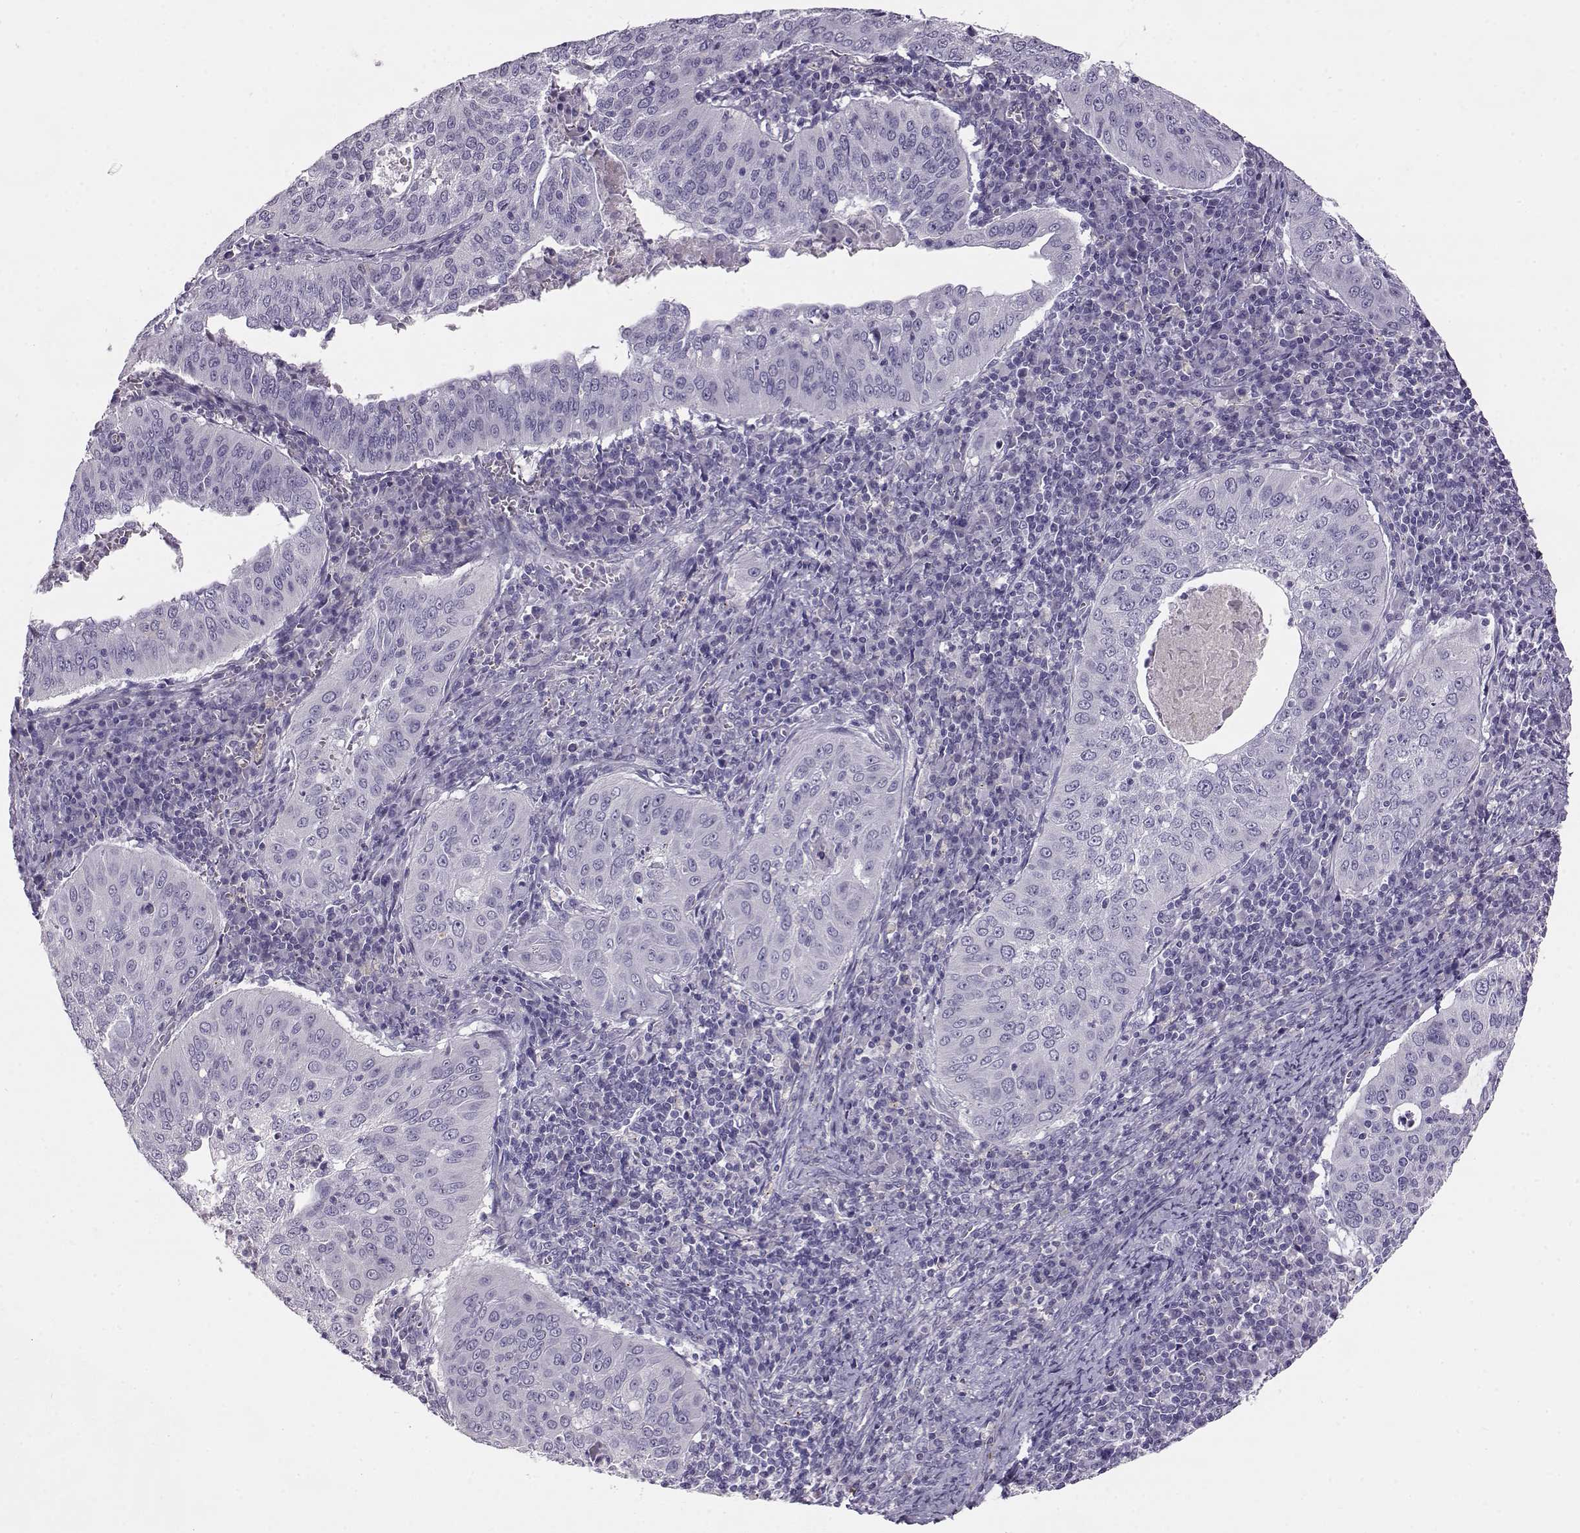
{"staining": {"intensity": "negative", "quantity": "none", "location": "none"}, "tissue": "cervical cancer", "cell_type": "Tumor cells", "image_type": "cancer", "snomed": [{"axis": "morphology", "description": "Squamous cell carcinoma, NOS"}, {"axis": "topography", "description": "Cervix"}], "caption": "A high-resolution histopathology image shows immunohistochemistry staining of cervical cancer, which reveals no significant staining in tumor cells. (Immunohistochemistry, brightfield microscopy, high magnification).", "gene": "ENDOU", "patient": {"sex": "female", "age": 39}}